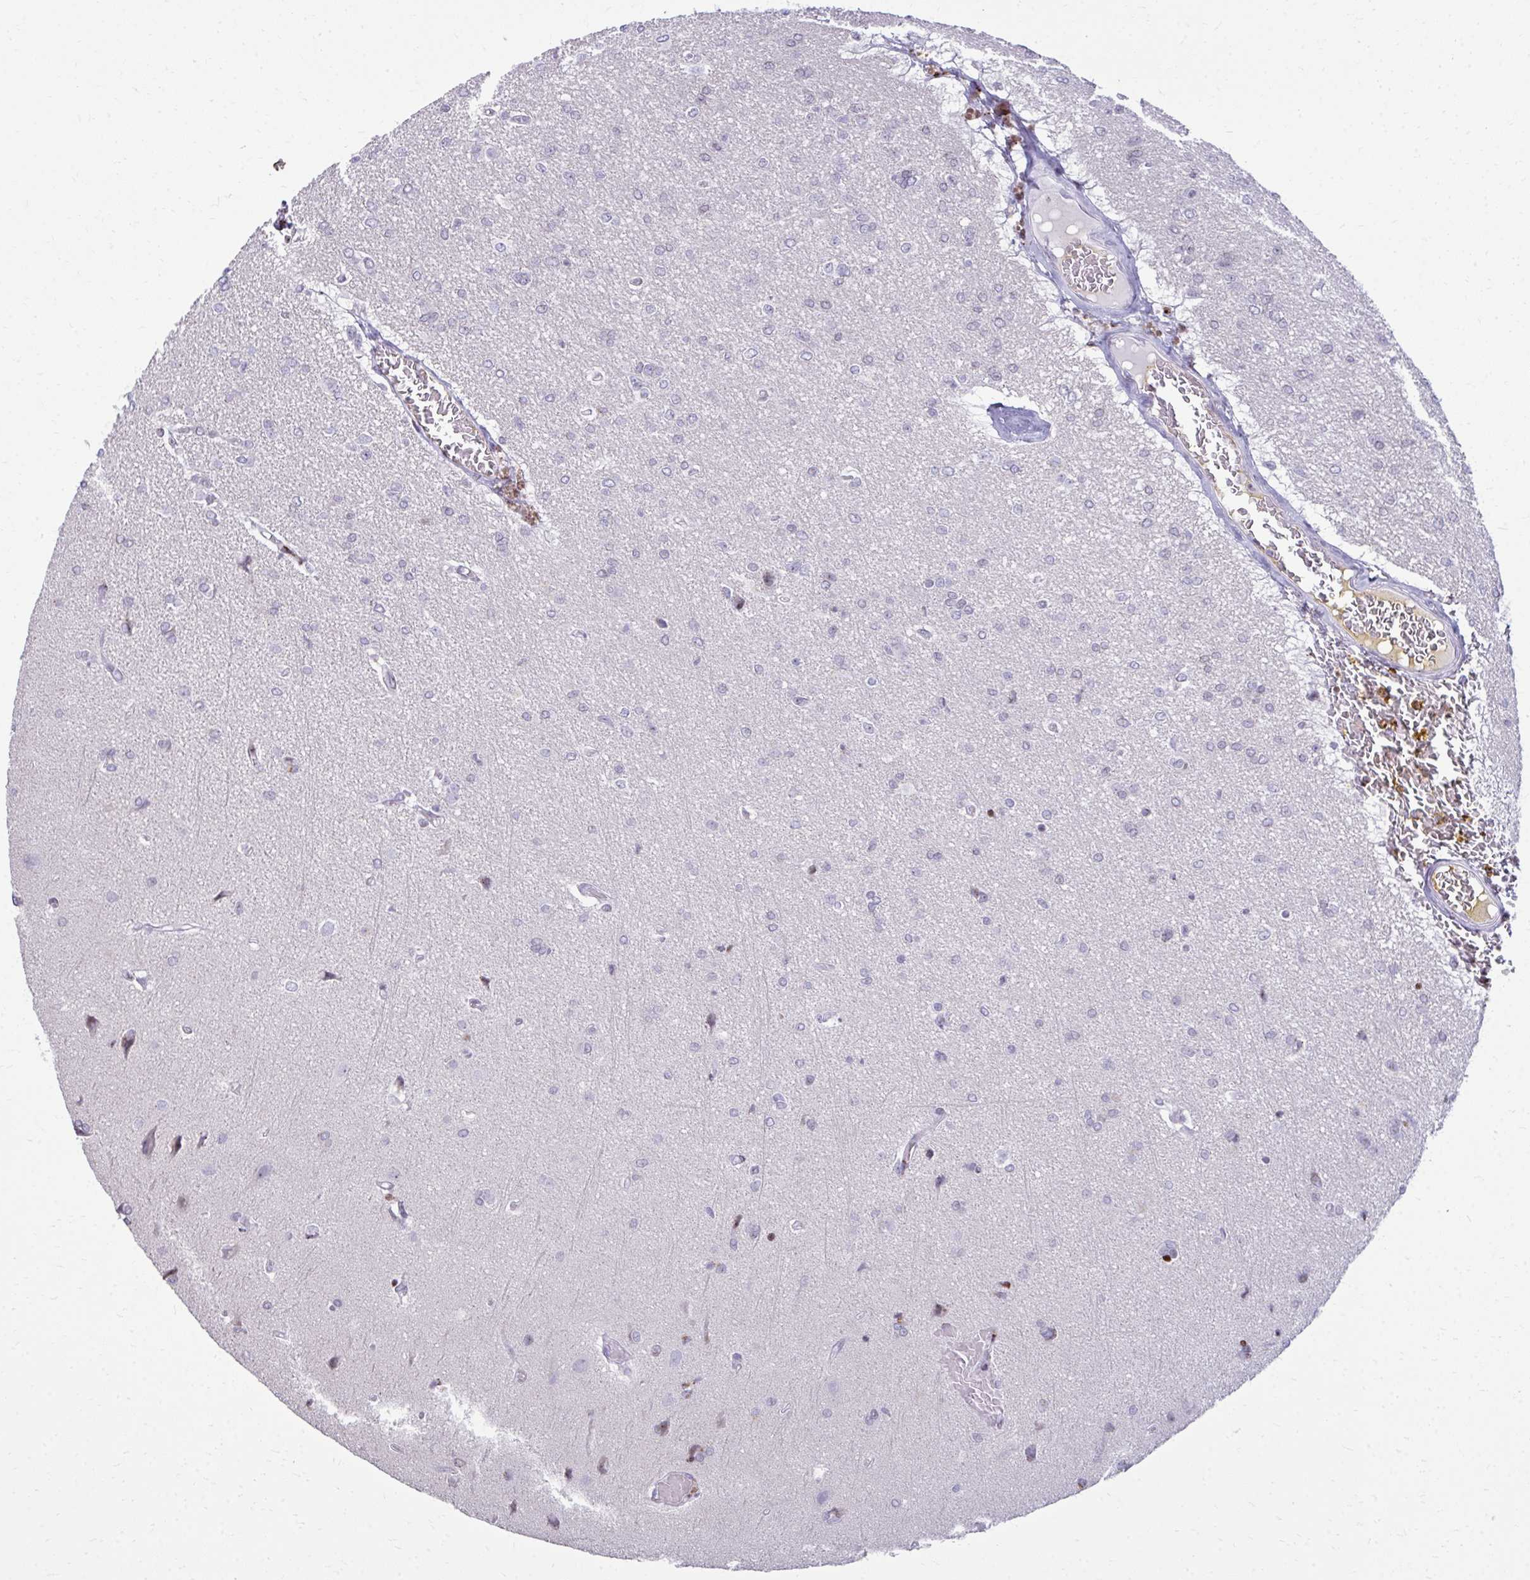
{"staining": {"intensity": "negative", "quantity": "none", "location": "none"}, "tissue": "glioma", "cell_type": "Tumor cells", "image_type": "cancer", "snomed": [{"axis": "morphology", "description": "Glioma, malignant, Low grade"}, {"axis": "topography", "description": "Brain"}], "caption": "Micrograph shows no significant protein staining in tumor cells of glioma.", "gene": "AP5M1", "patient": {"sex": "male", "age": 26}}